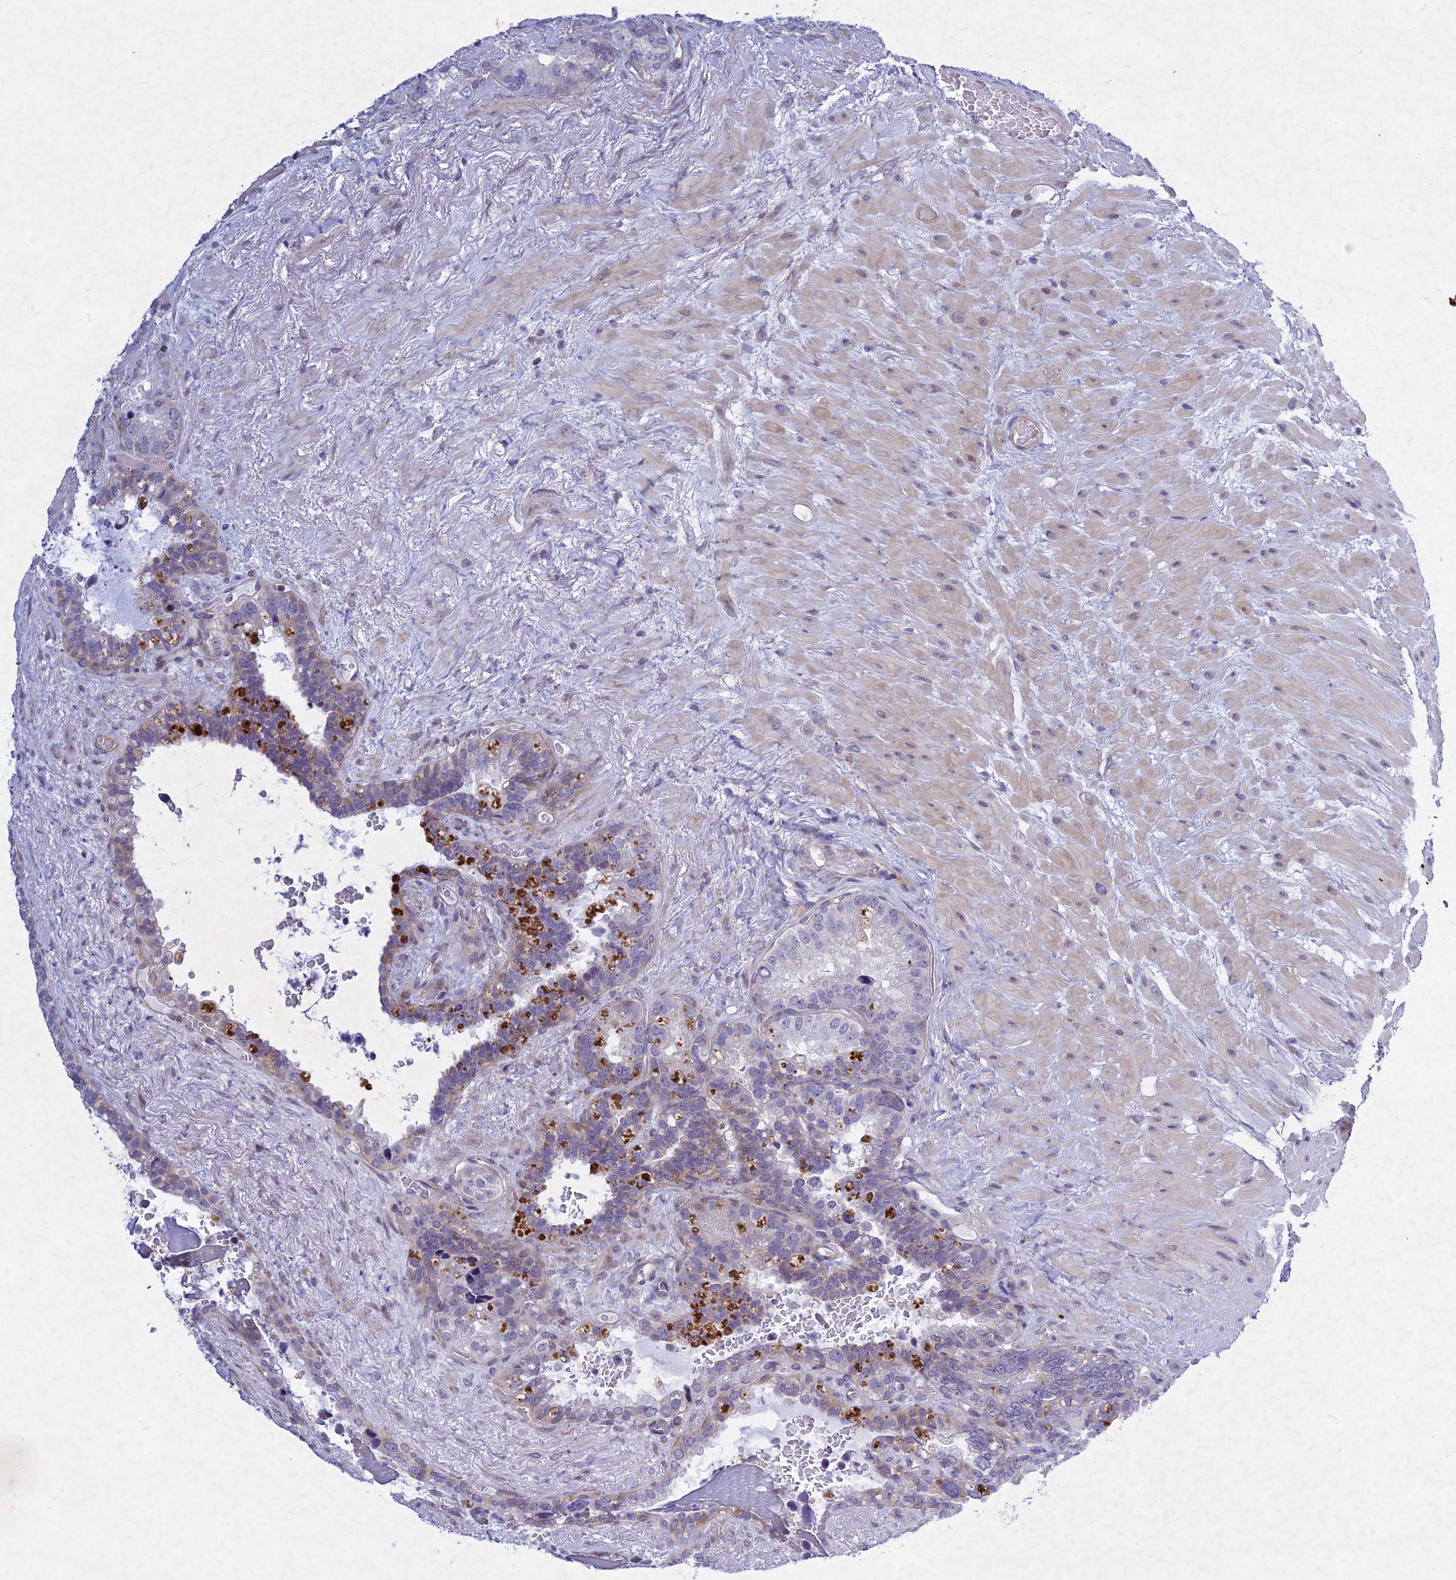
{"staining": {"intensity": "negative", "quantity": "none", "location": "none"}, "tissue": "seminal vesicle", "cell_type": "Glandular cells", "image_type": "normal", "snomed": [{"axis": "morphology", "description": "Normal tissue, NOS"}, {"axis": "topography", "description": "Seminal veicle"}], "caption": "A high-resolution histopathology image shows immunohistochemistry staining of unremarkable seminal vesicle, which displays no significant staining in glandular cells. (DAB IHC, high magnification).", "gene": "PTHLH", "patient": {"sex": "male", "age": 80}}